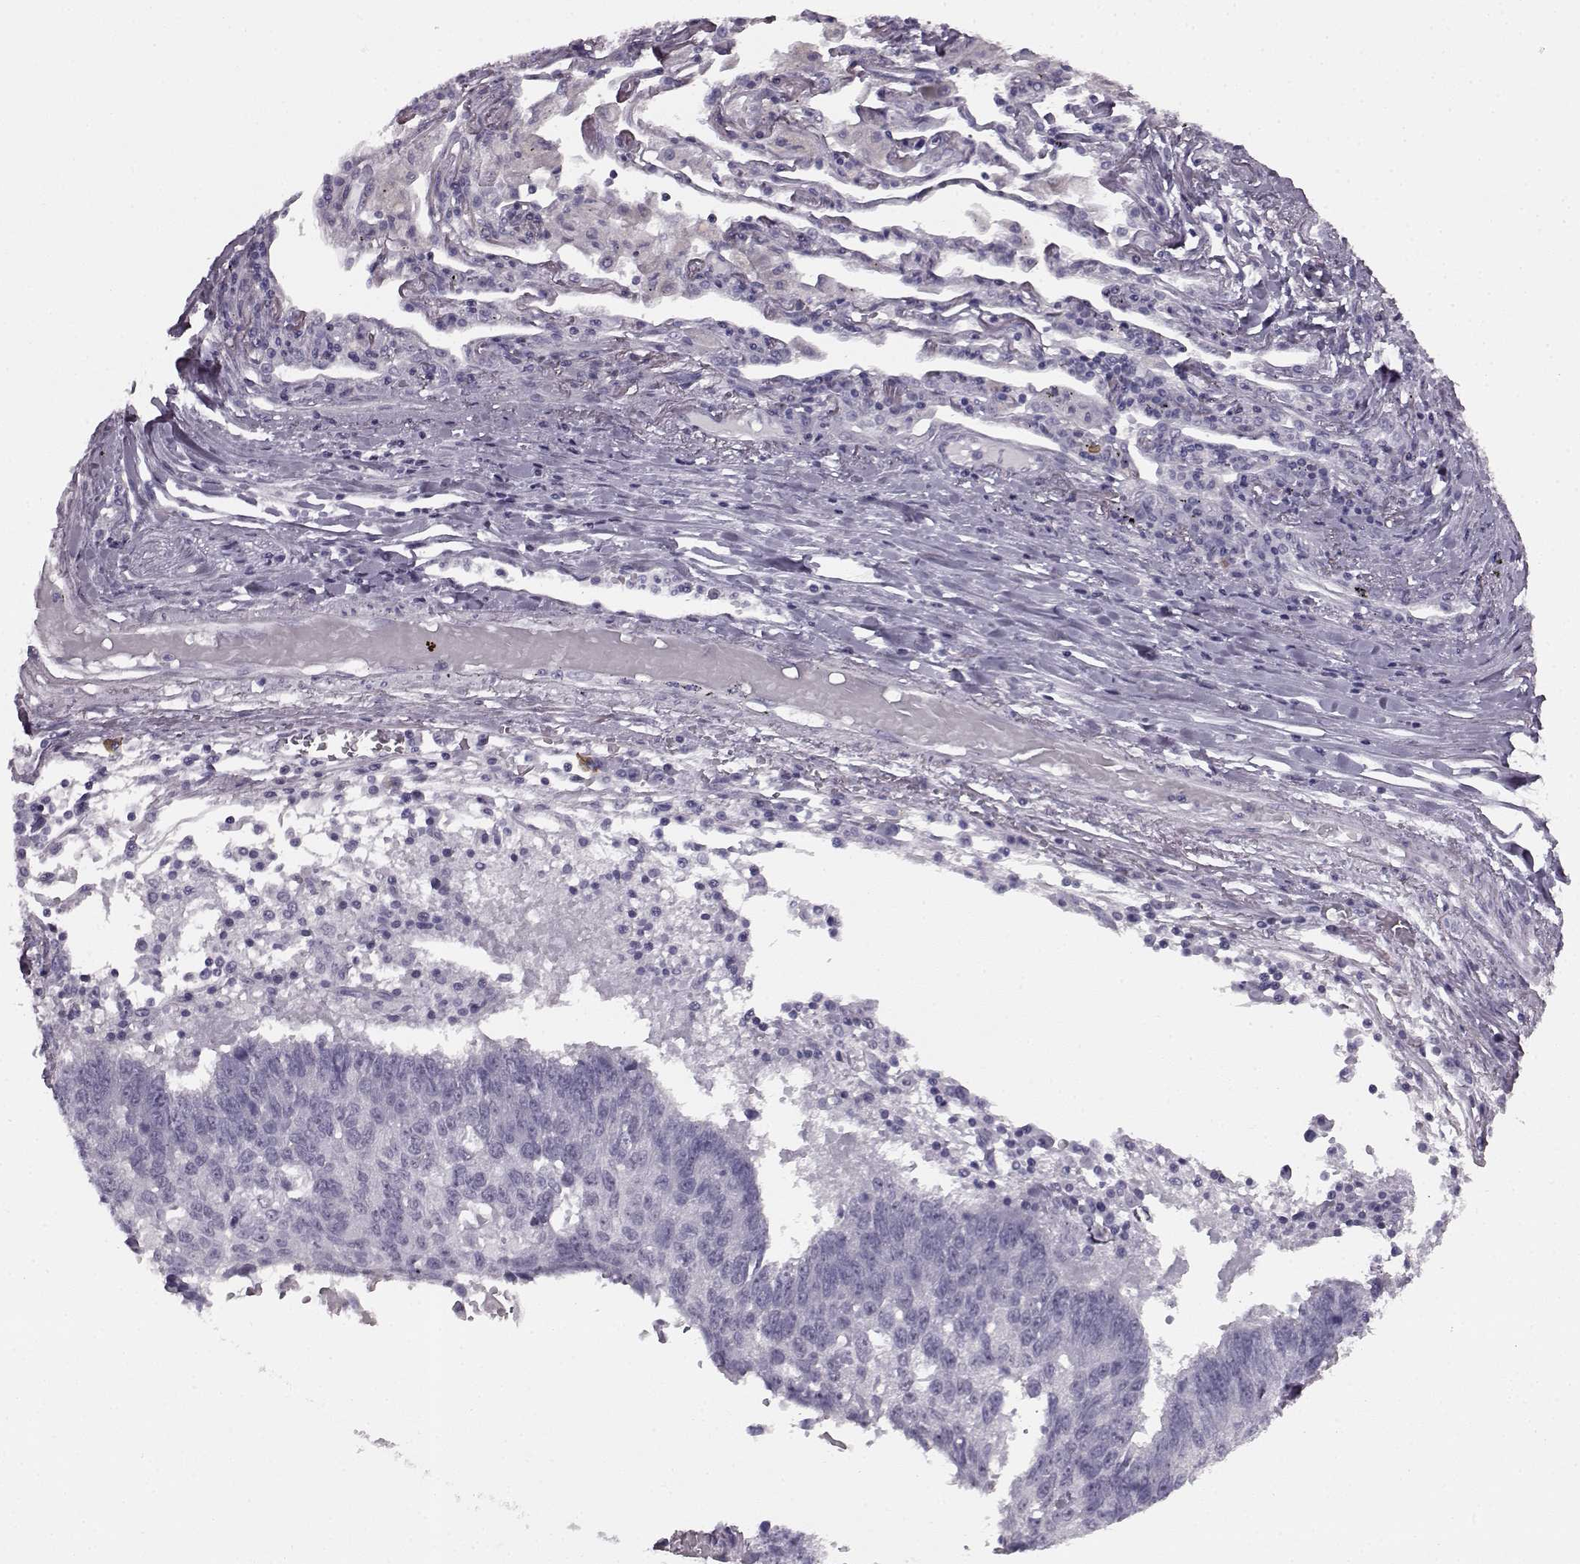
{"staining": {"intensity": "negative", "quantity": "none", "location": "none"}, "tissue": "lung cancer", "cell_type": "Tumor cells", "image_type": "cancer", "snomed": [{"axis": "morphology", "description": "Squamous cell carcinoma, NOS"}, {"axis": "topography", "description": "Lung"}], "caption": "This is an IHC micrograph of squamous cell carcinoma (lung). There is no positivity in tumor cells.", "gene": "PRPH2", "patient": {"sex": "male", "age": 73}}